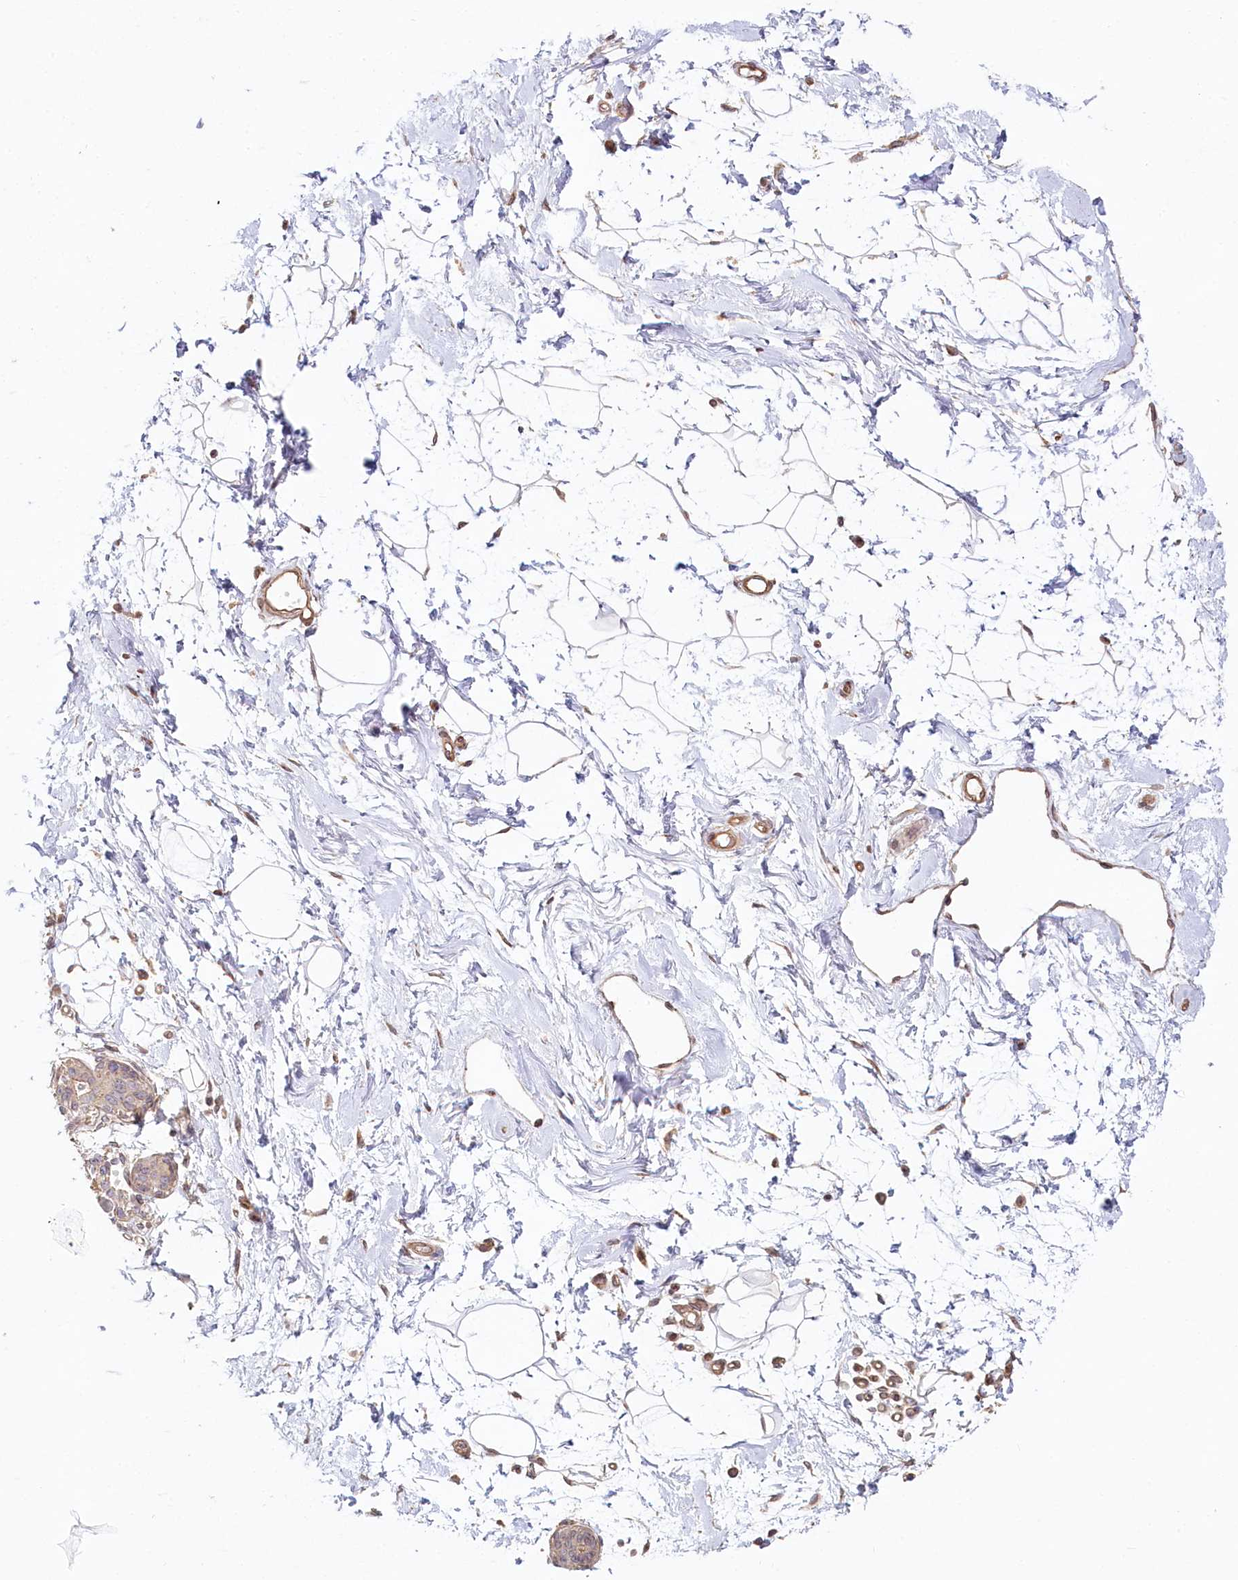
{"staining": {"intensity": "moderate", "quantity": "<25%", "location": "cytoplasmic/membranous"}, "tissue": "breast", "cell_type": "Adipocytes", "image_type": "normal", "snomed": [{"axis": "morphology", "description": "Normal tissue, NOS"}, {"axis": "topography", "description": "Breast"}], "caption": "Human breast stained with a brown dye displays moderate cytoplasmic/membranous positive positivity in about <25% of adipocytes.", "gene": "TCHP", "patient": {"sex": "female", "age": 45}}